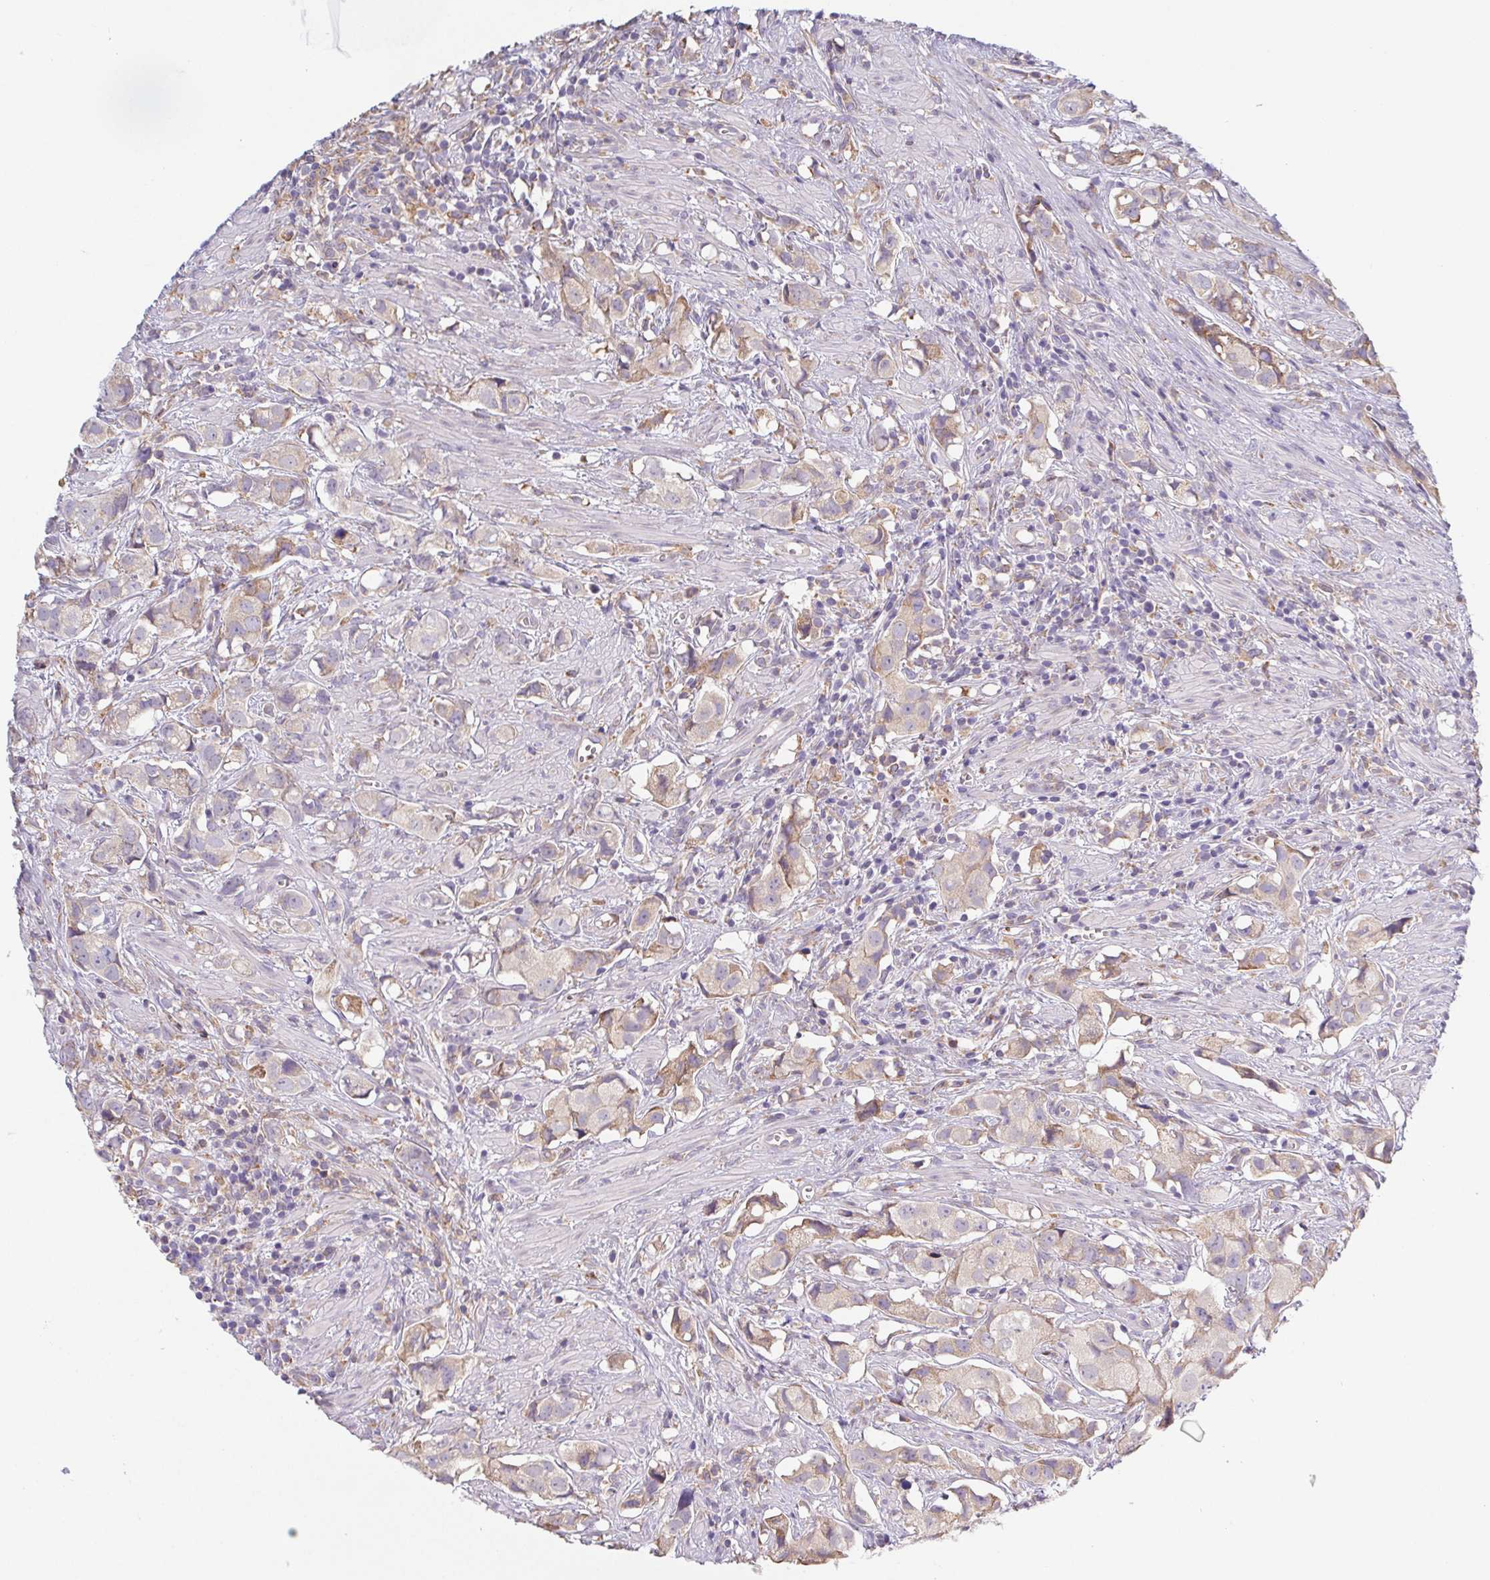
{"staining": {"intensity": "weak", "quantity": ">75%", "location": "cytoplasmic/membranous"}, "tissue": "prostate cancer", "cell_type": "Tumor cells", "image_type": "cancer", "snomed": [{"axis": "morphology", "description": "Adenocarcinoma, High grade"}, {"axis": "topography", "description": "Prostate"}], "caption": "Prostate cancer (high-grade adenocarcinoma) stained with immunohistochemistry exhibits weak cytoplasmic/membranous expression in approximately >75% of tumor cells.", "gene": "ADAM8", "patient": {"sex": "male", "age": 58}}